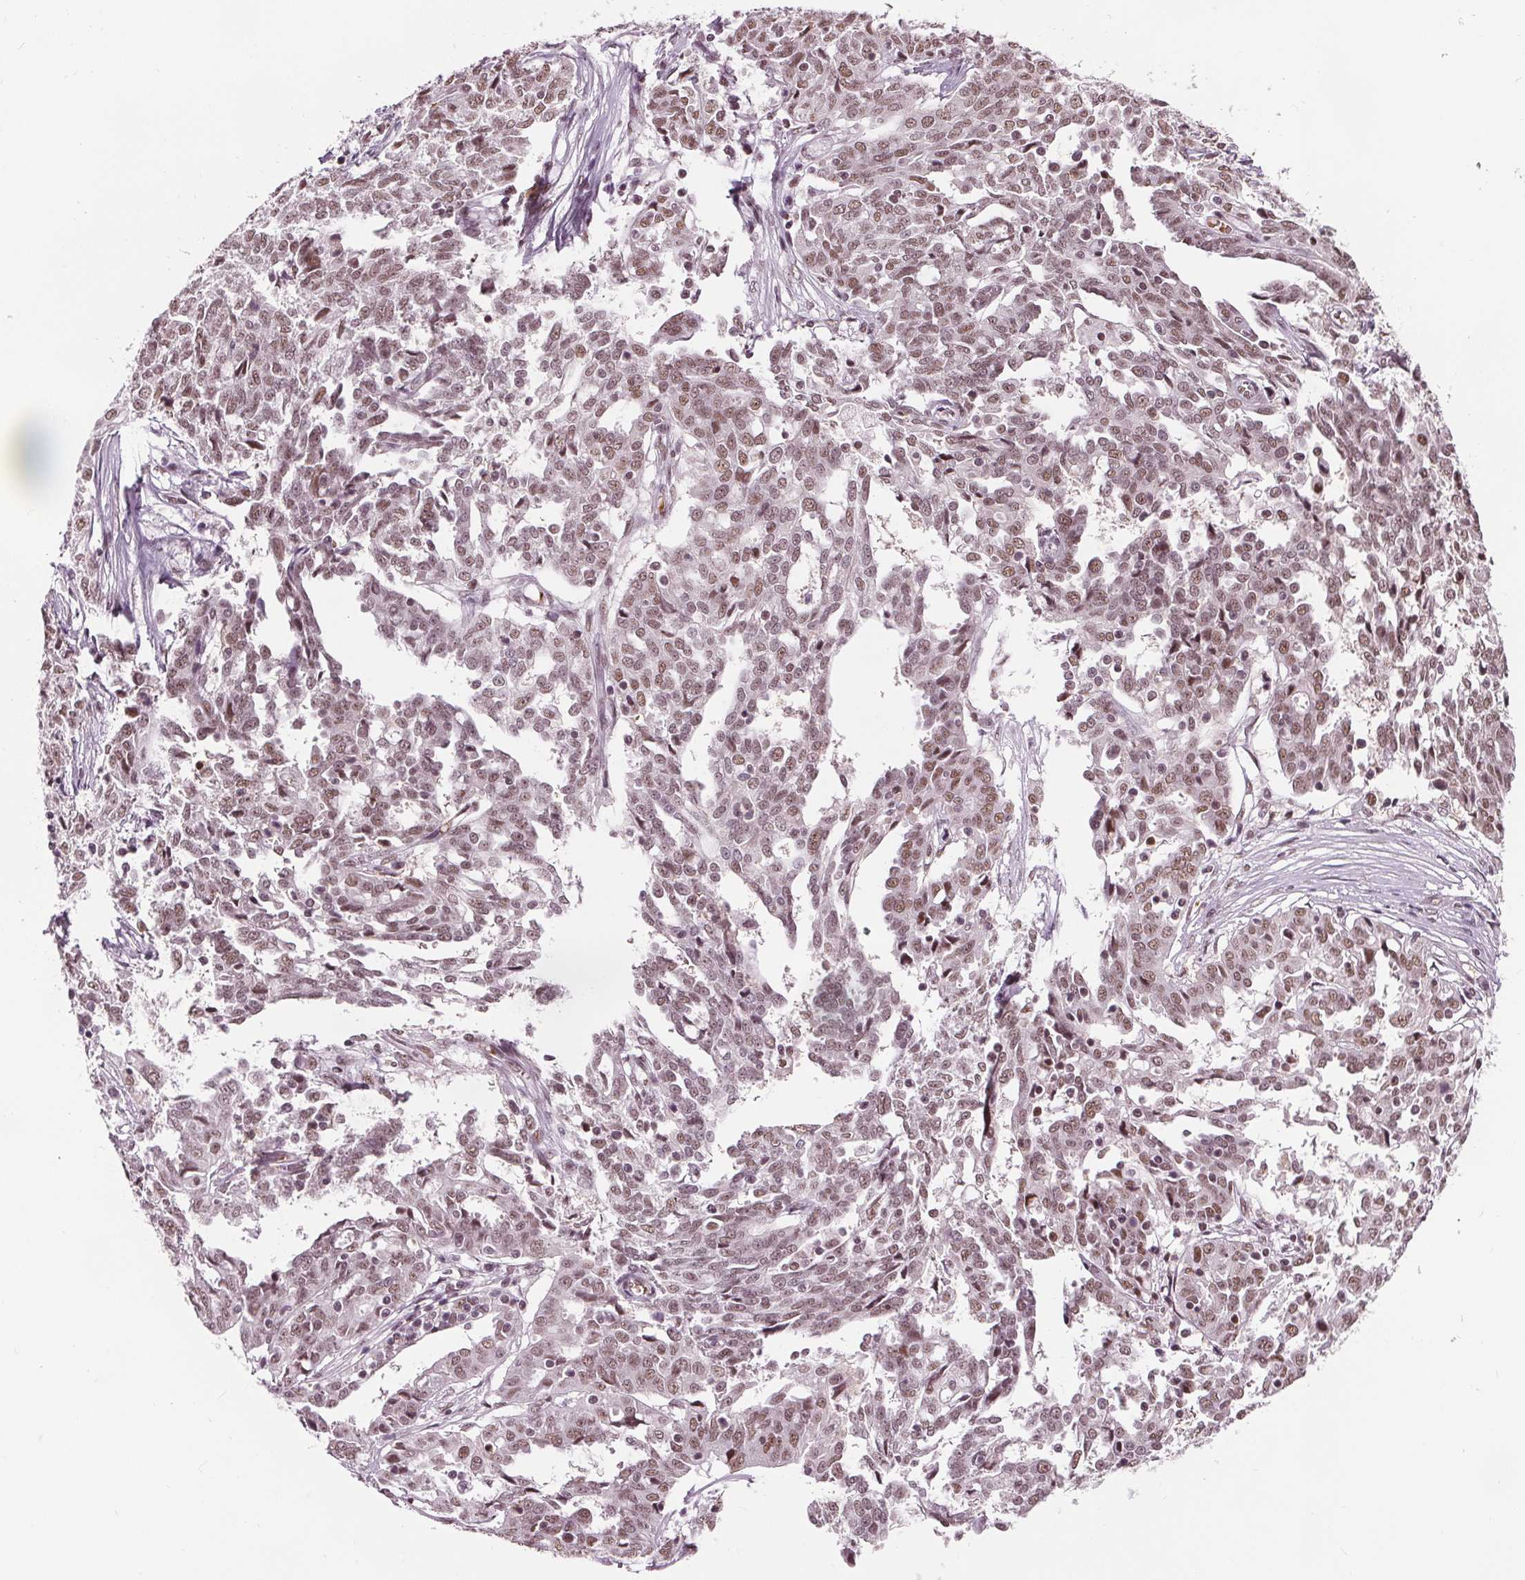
{"staining": {"intensity": "moderate", "quantity": ">75%", "location": "nuclear"}, "tissue": "ovarian cancer", "cell_type": "Tumor cells", "image_type": "cancer", "snomed": [{"axis": "morphology", "description": "Cystadenocarcinoma, serous, NOS"}, {"axis": "topography", "description": "Ovary"}], "caption": "Moderate nuclear protein positivity is present in approximately >75% of tumor cells in ovarian cancer (serous cystadenocarcinoma).", "gene": "IWS1", "patient": {"sex": "female", "age": 67}}